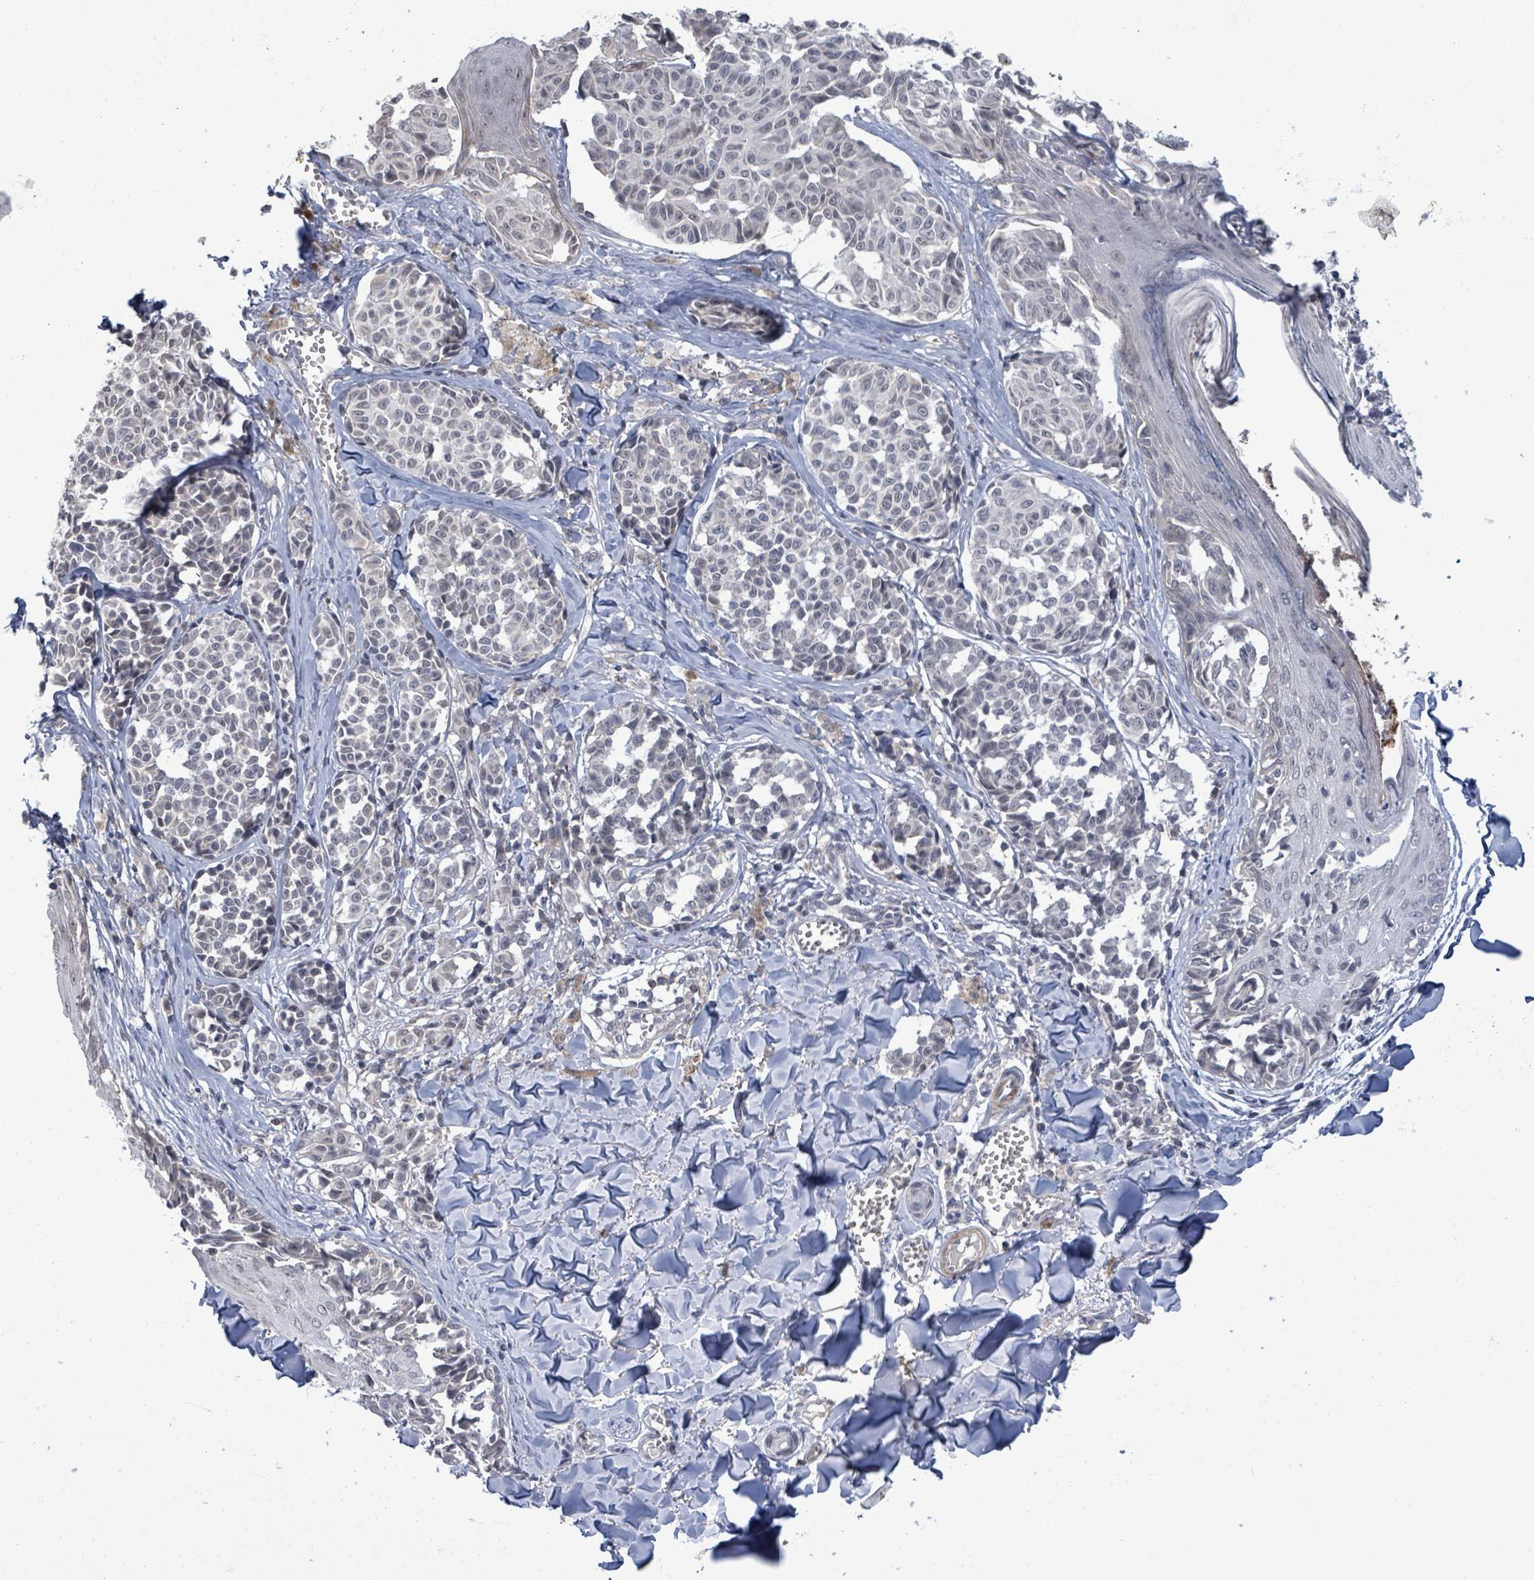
{"staining": {"intensity": "negative", "quantity": "none", "location": "none"}, "tissue": "melanoma", "cell_type": "Tumor cells", "image_type": "cancer", "snomed": [{"axis": "morphology", "description": "Malignant melanoma, NOS"}, {"axis": "topography", "description": "Skin"}], "caption": "Tumor cells are negative for protein expression in human melanoma.", "gene": "AMMECR1", "patient": {"sex": "female", "age": 43}}